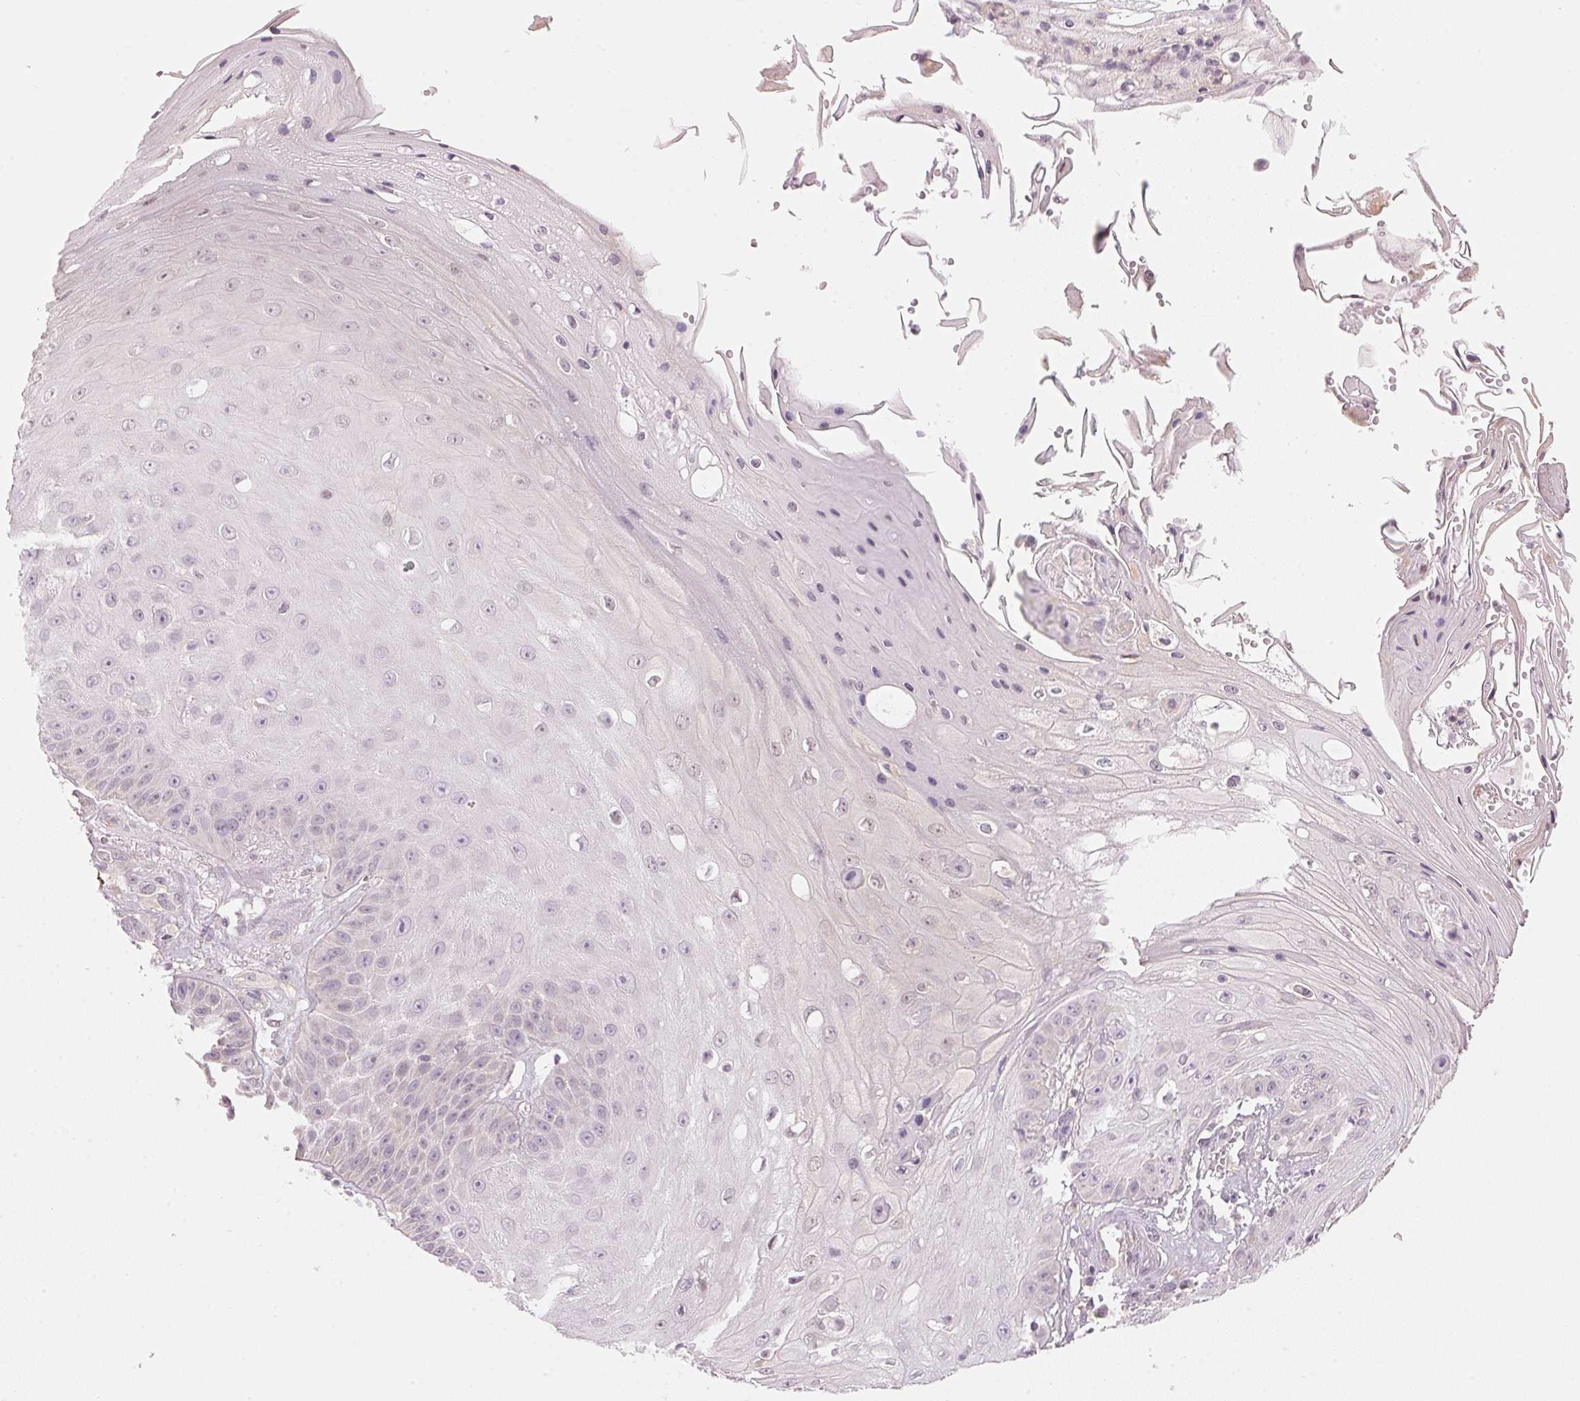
{"staining": {"intensity": "negative", "quantity": "none", "location": "none"}, "tissue": "skin cancer", "cell_type": "Tumor cells", "image_type": "cancer", "snomed": [{"axis": "morphology", "description": "Squamous cell carcinoma, NOS"}, {"axis": "topography", "description": "Skin"}], "caption": "A photomicrograph of human squamous cell carcinoma (skin) is negative for staining in tumor cells.", "gene": "KPRP", "patient": {"sex": "male", "age": 70}}